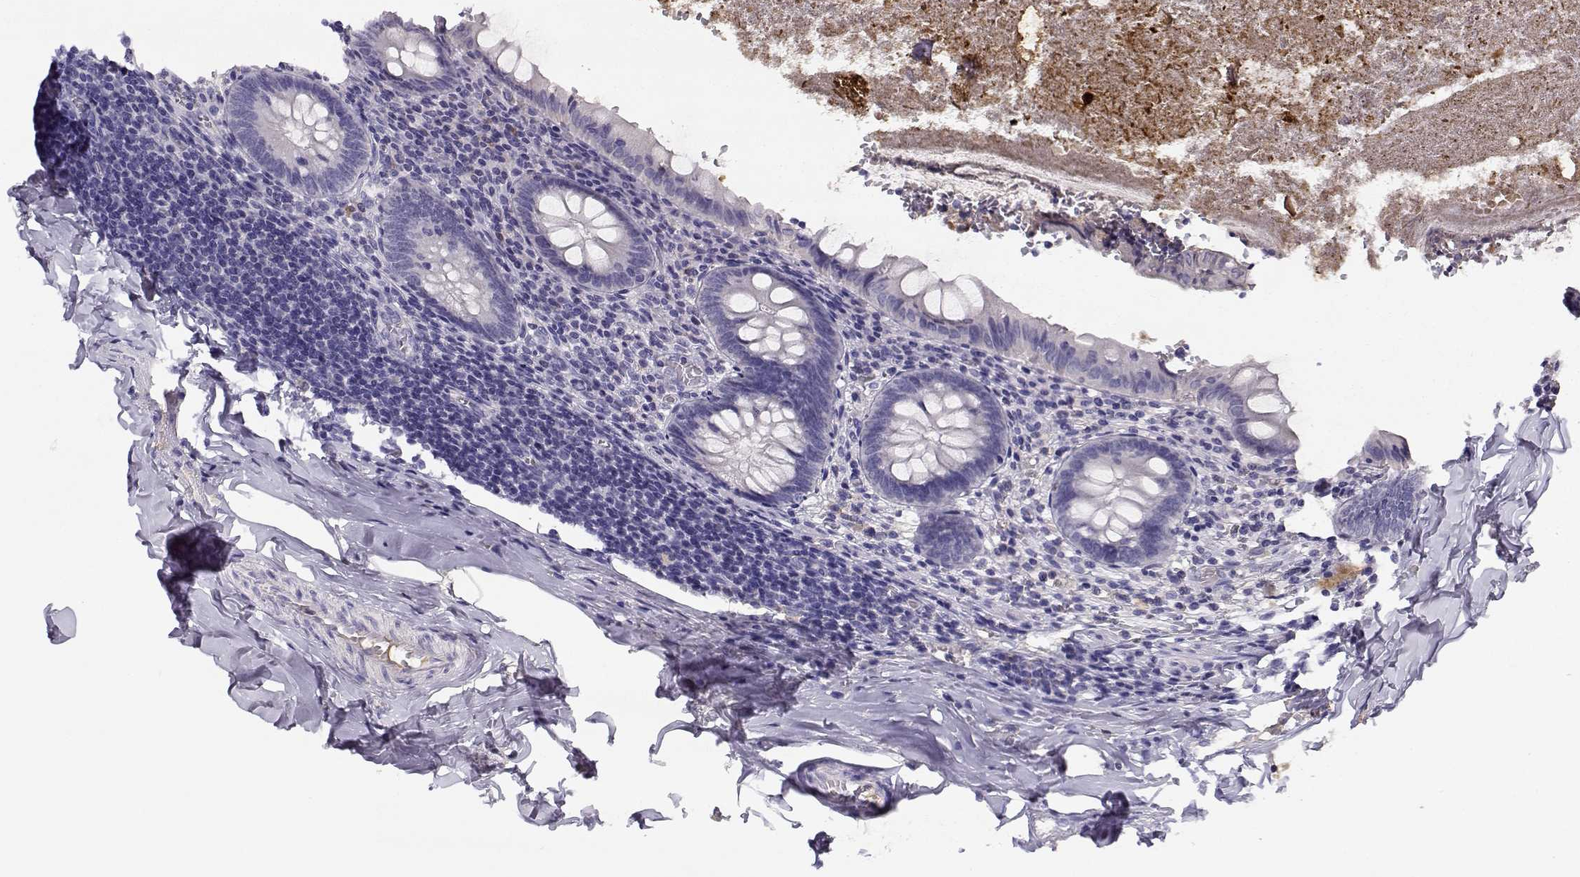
{"staining": {"intensity": "negative", "quantity": "none", "location": "none"}, "tissue": "appendix", "cell_type": "Glandular cells", "image_type": "normal", "snomed": [{"axis": "morphology", "description": "Normal tissue, NOS"}, {"axis": "topography", "description": "Appendix"}], "caption": "The IHC photomicrograph has no significant positivity in glandular cells of appendix.", "gene": "SLCO6A1", "patient": {"sex": "female", "age": 23}}